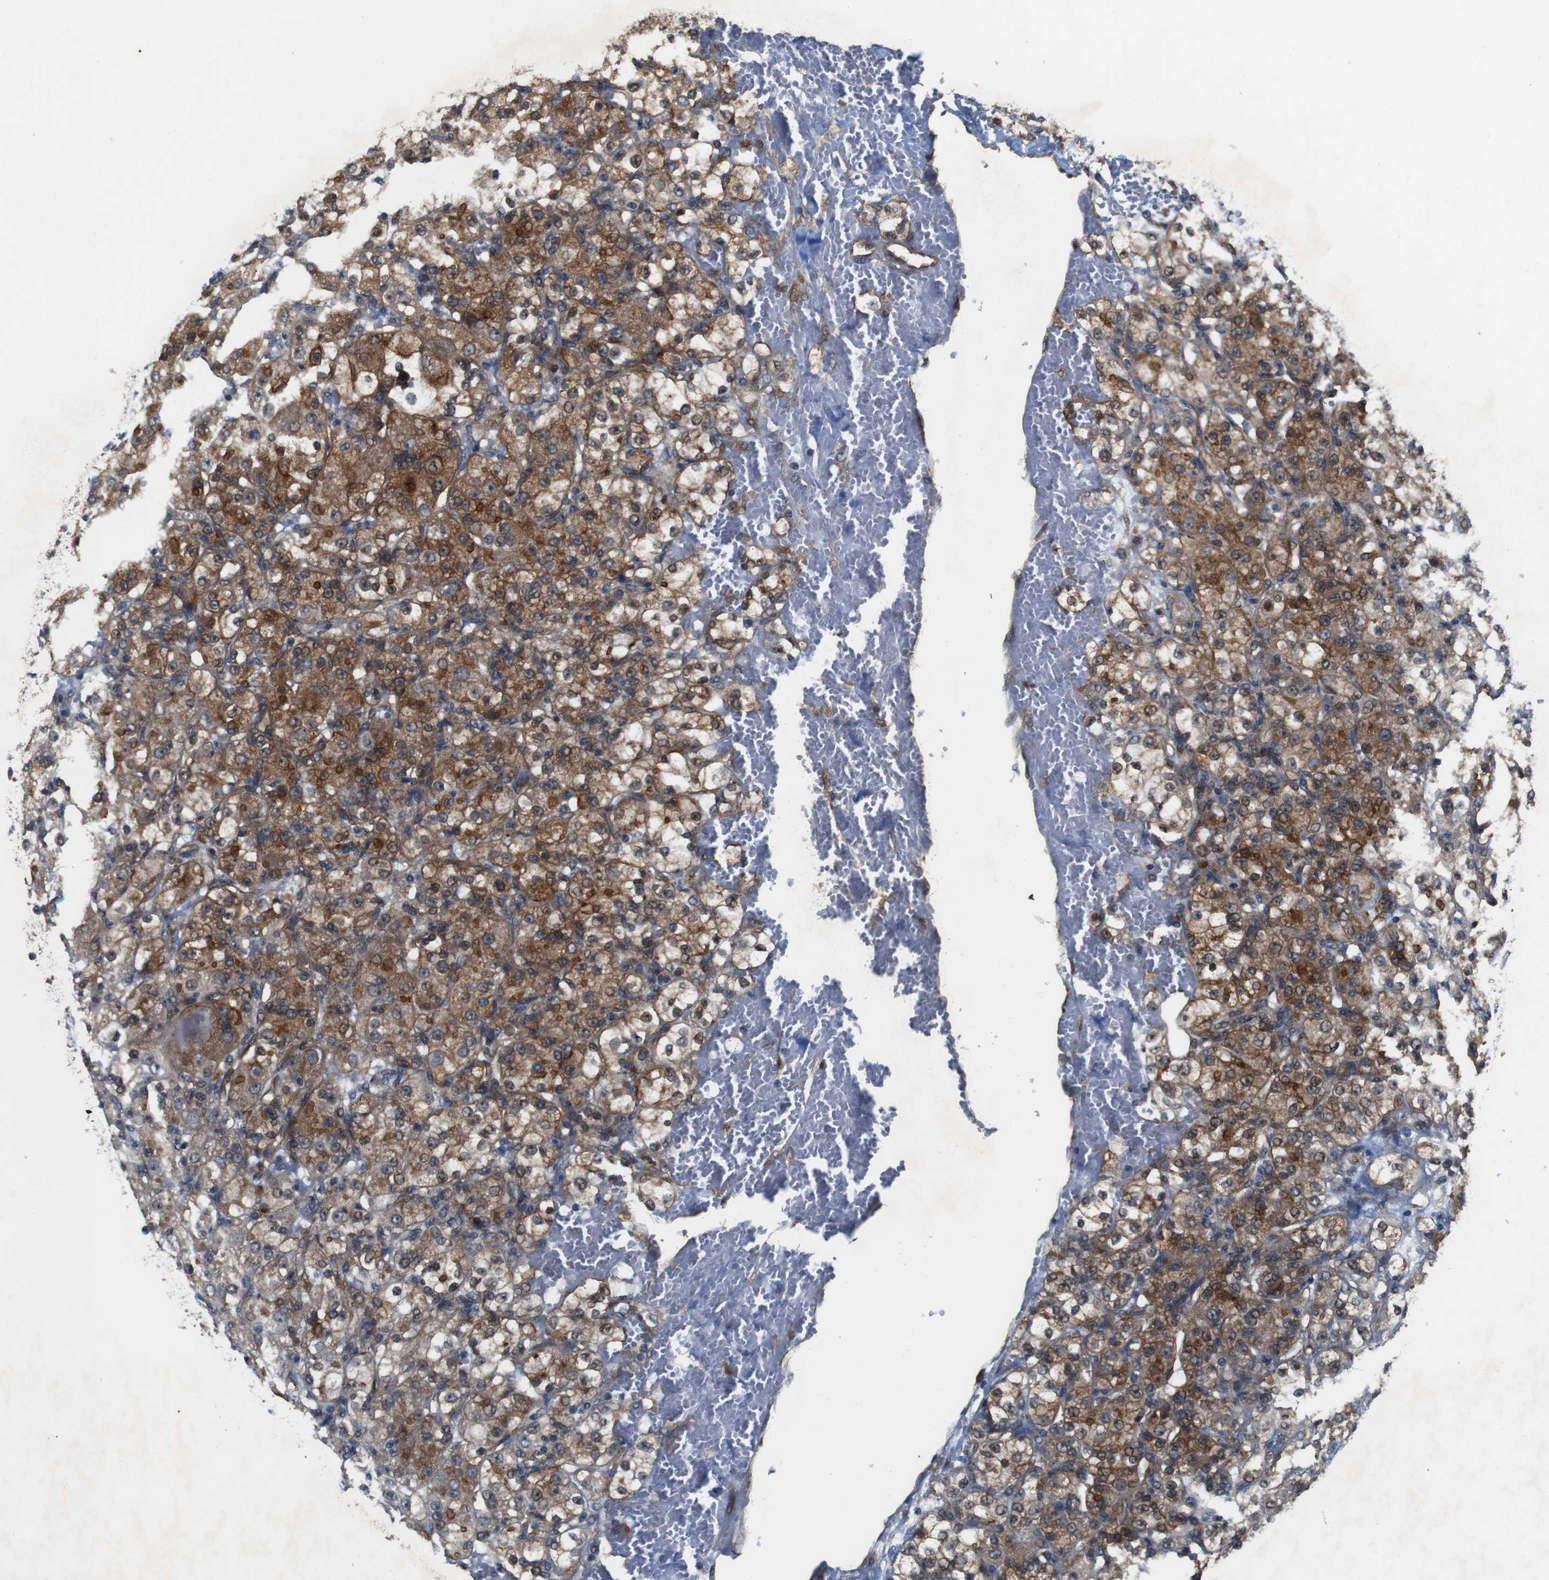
{"staining": {"intensity": "moderate", "quantity": ">75%", "location": "cytoplasmic/membranous,nuclear"}, "tissue": "renal cancer", "cell_type": "Tumor cells", "image_type": "cancer", "snomed": [{"axis": "morphology", "description": "Normal tissue, NOS"}, {"axis": "morphology", "description": "Adenocarcinoma, NOS"}, {"axis": "topography", "description": "Kidney"}], "caption": "High-power microscopy captured an immunohistochemistry (IHC) histopathology image of adenocarcinoma (renal), revealing moderate cytoplasmic/membranous and nuclear positivity in about >75% of tumor cells. Ihc stains the protein of interest in brown and the nuclei are stained blue.", "gene": "PTGER4", "patient": {"sex": "male", "age": 61}}